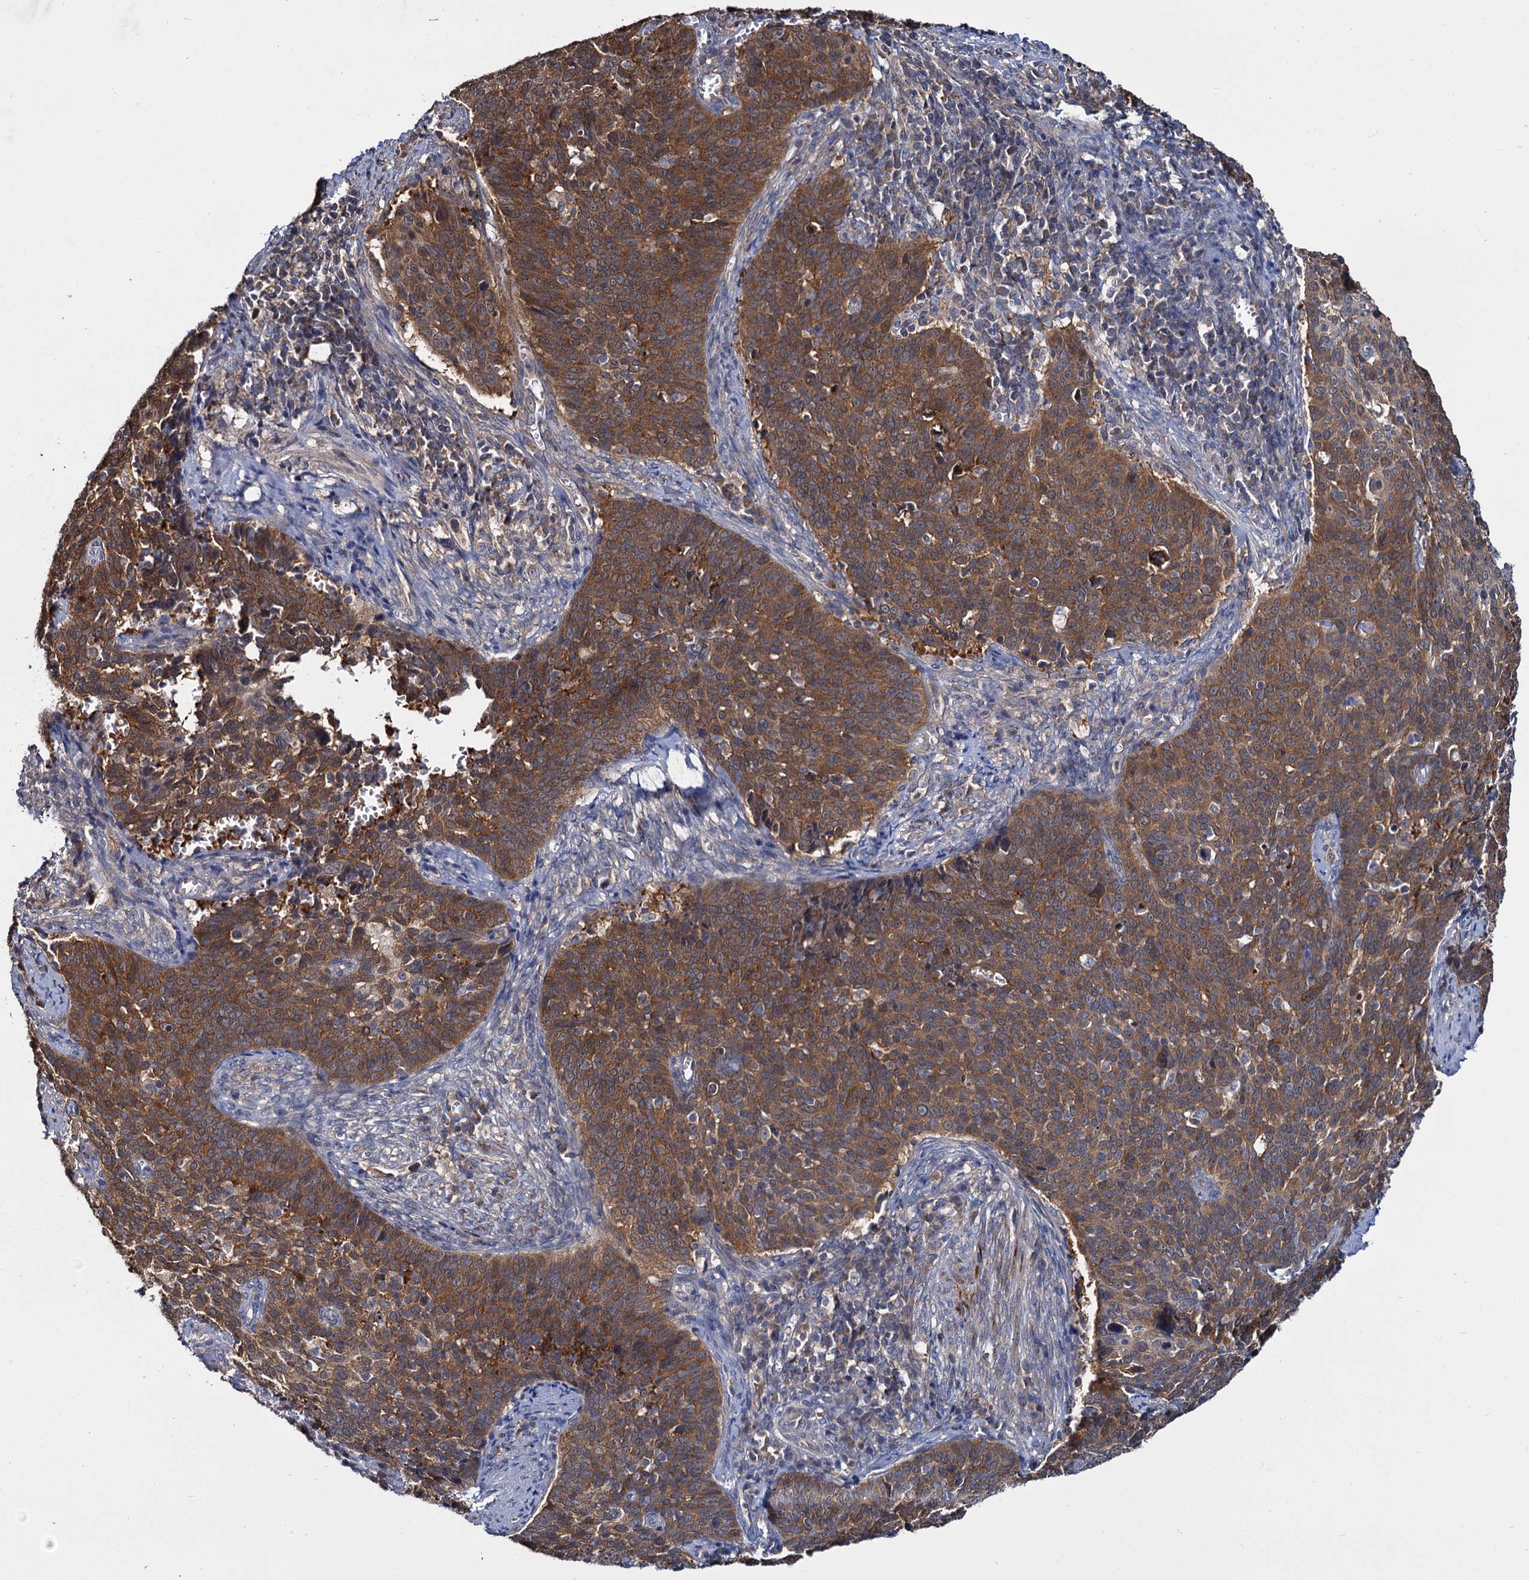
{"staining": {"intensity": "moderate", "quantity": ">75%", "location": "cytoplasmic/membranous"}, "tissue": "cervical cancer", "cell_type": "Tumor cells", "image_type": "cancer", "snomed": [{"axis": "morphology", "description": "Squamous cell carcinoma, NOS"}, {"axis": "topography", "description": "Cervix"}], "caption": "A high-resolution histopathology image shows immunohistochemistry staining of cervical cancer, which shows moderate cytoplasmic/membranous positivity in about >75% of tumor cells.", "gene": "CEP192", "patient": {"sex": "female", "age": 39}}